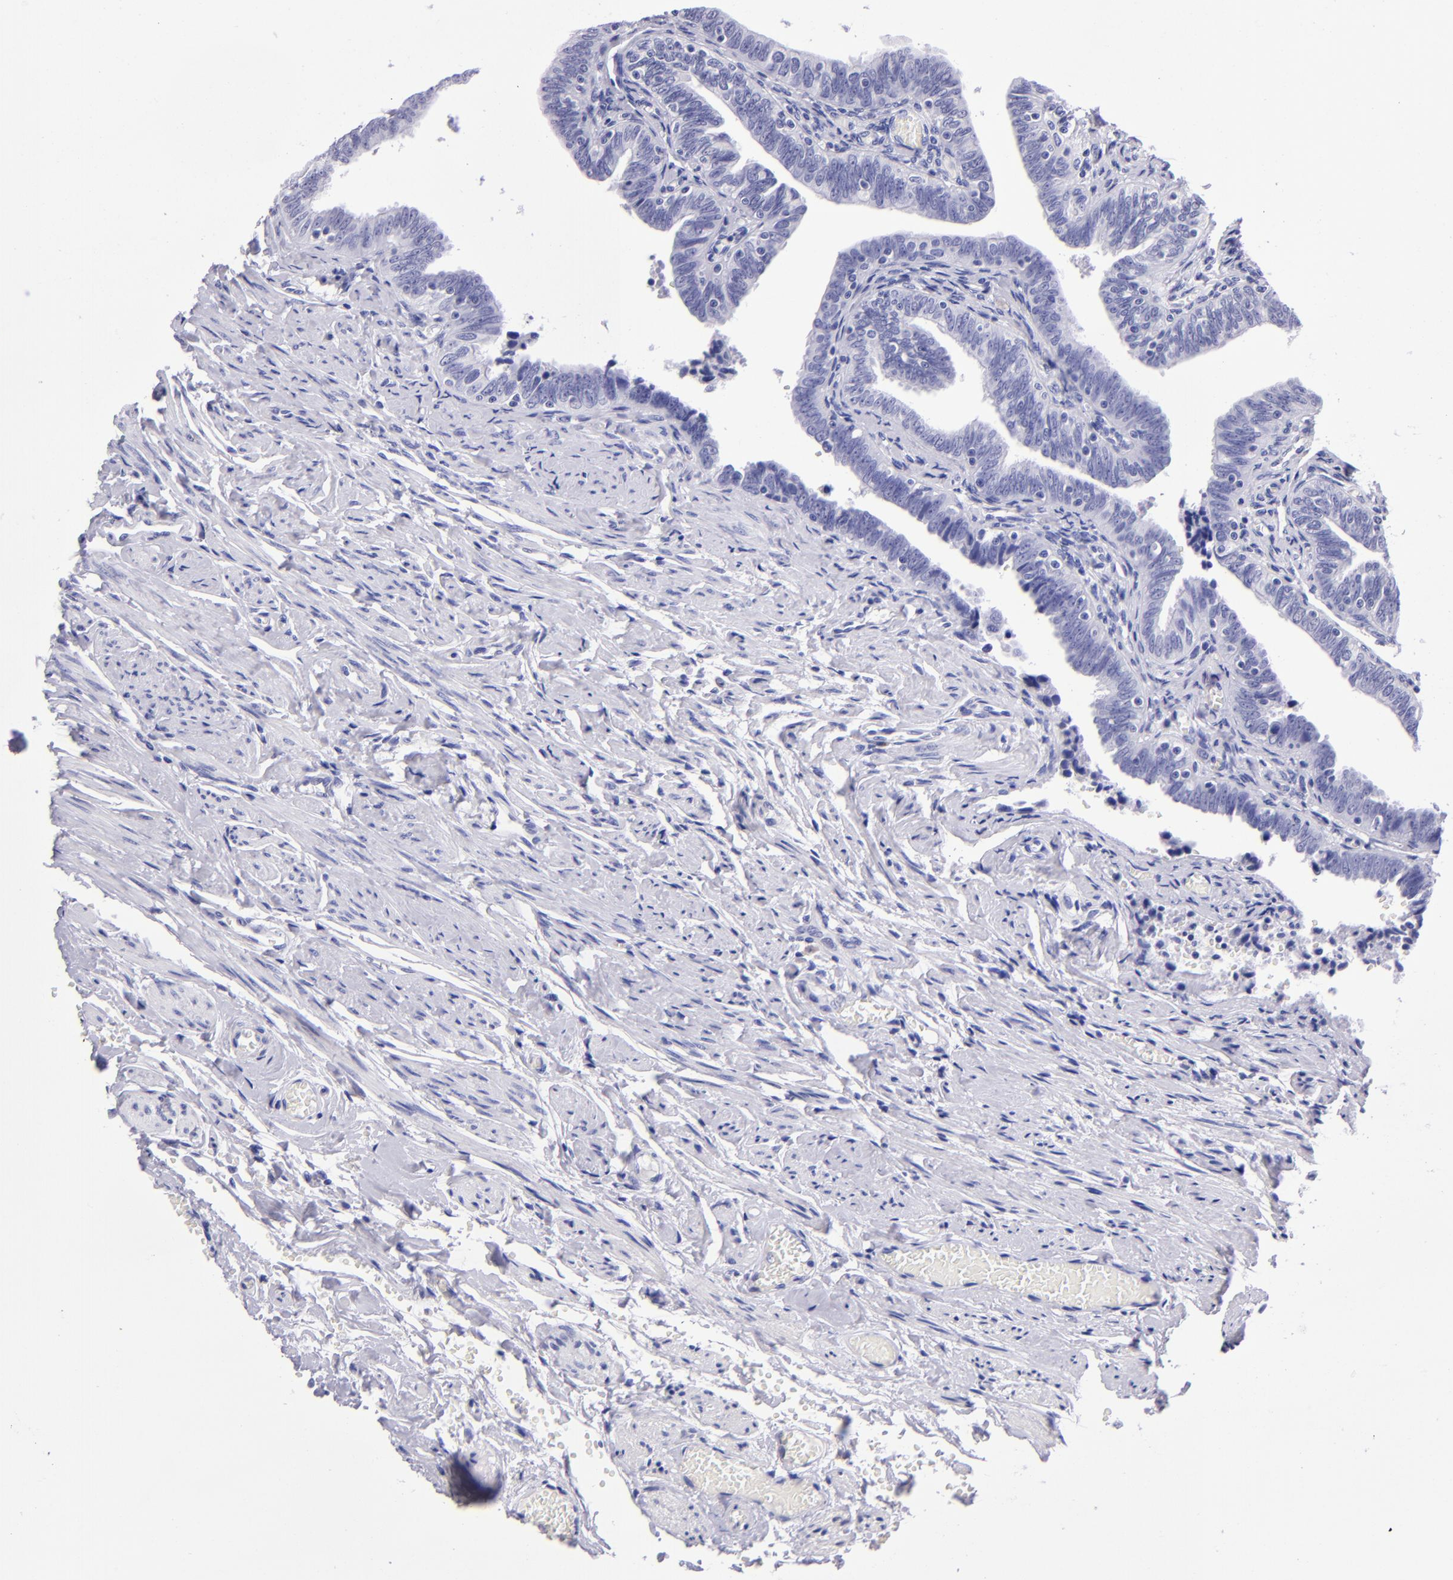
{"staining": {"intensity": "negative", "quantity": "none", "location": "none"}, "tissue": "fallopian tube", "cell_type": "Glandular cells", "image_type": "normal", "snomed": [{"axis": "morphology", "description": "Normal tissue, NOS"}, {"axis": "topography", "description": "Fallopian tube"}, {"axis": "topography", "description": "Ovary"}], "caption": "DAB immunohistochemical staining of normal fallopian tube demonstrates no significant expression in glandular cells. (DAB IHC, high magnification).", "gene": "TYRP1", "patient": {"sex": "female", "age": 69}}